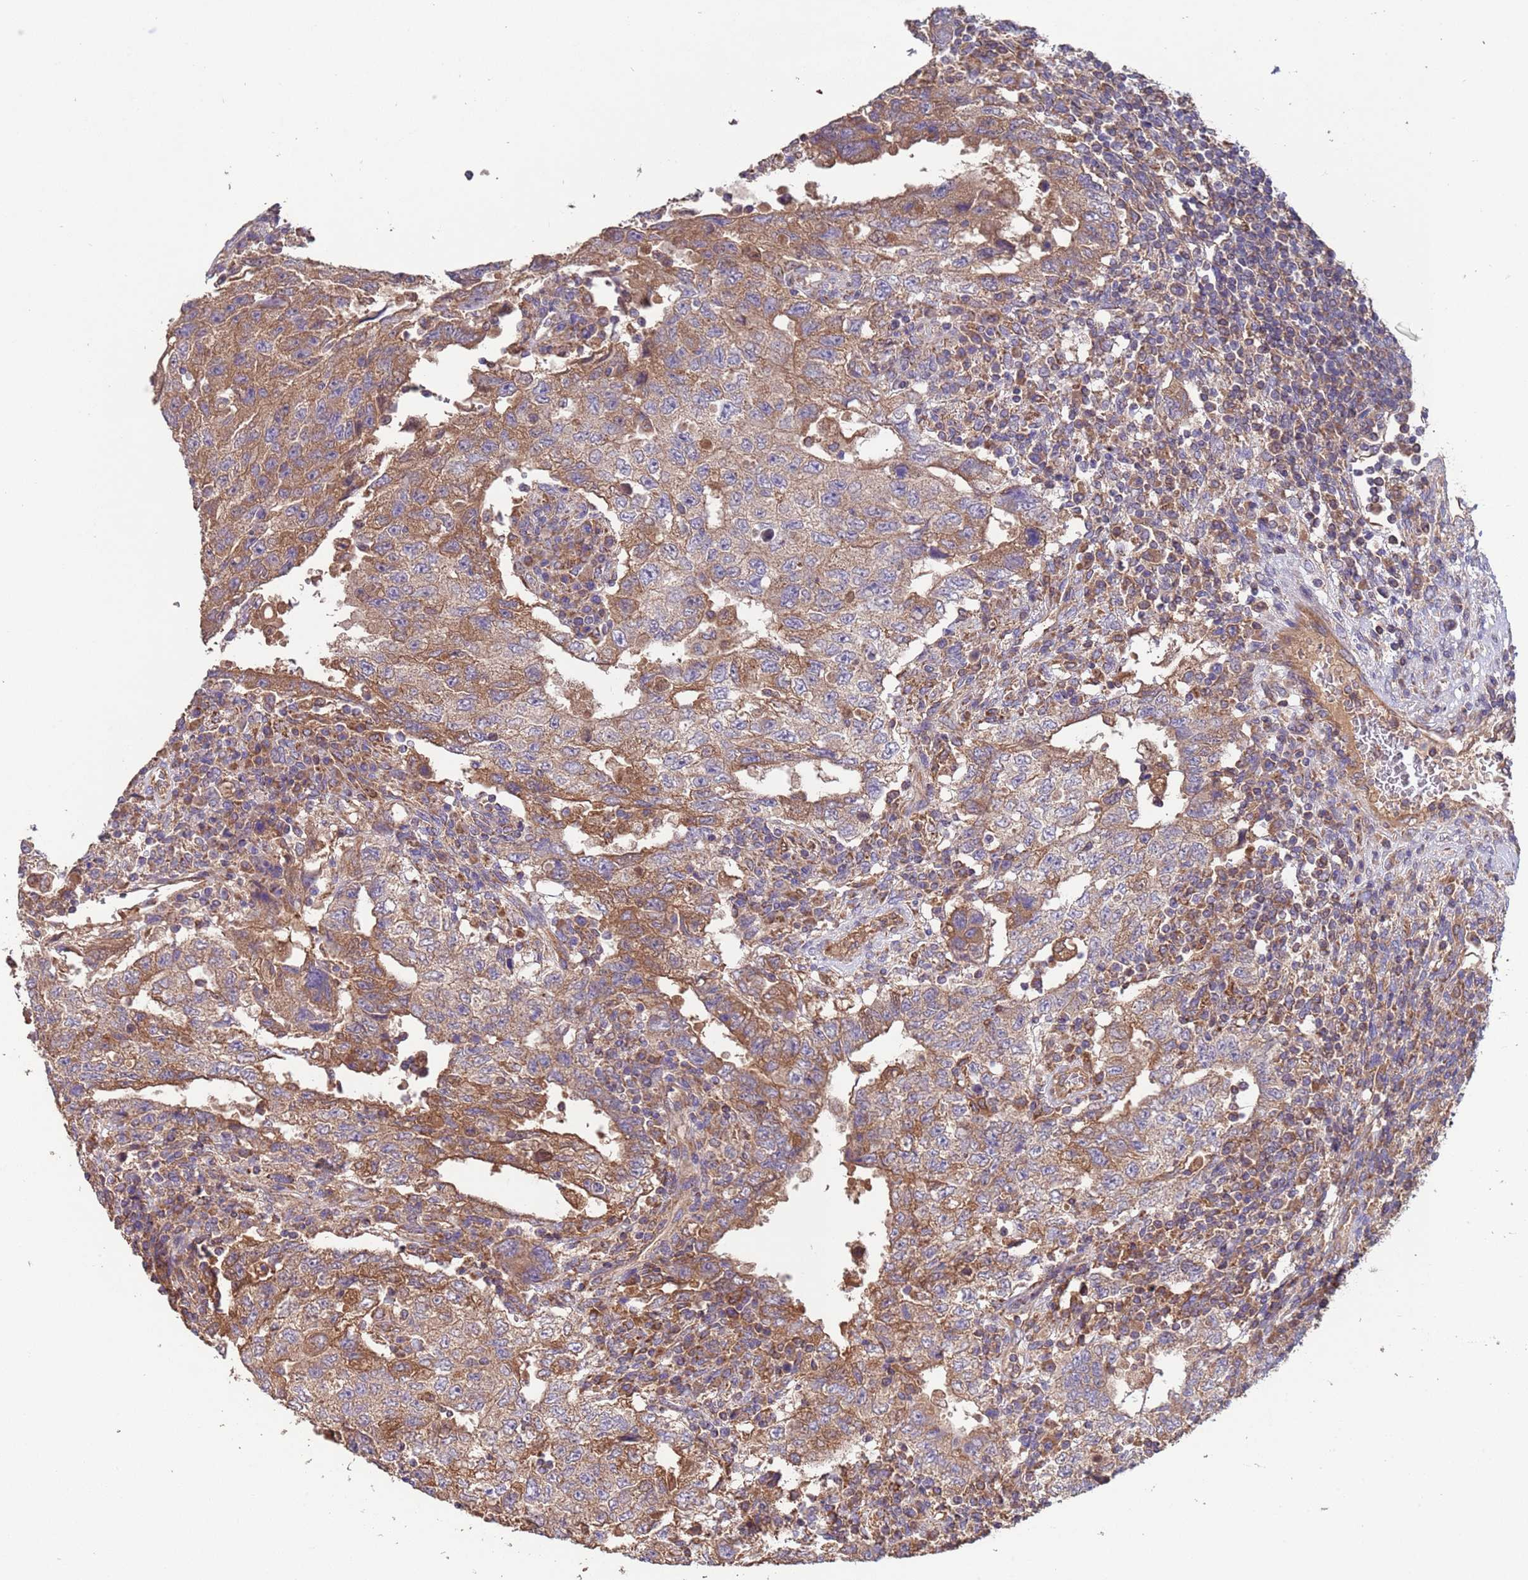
{"staining": {"intensity": "moderate", "quantity": "<25%", "location": "cytoplasmic/membranous"}, "tissue": "testis cancer", "cell_type": "Tumor cells", "image_type": "cancer", "snomed": [{"axis": "morphology", "description": "Carcinoma, Embryonal, NOS"}, {"axis": "topography", "description": "Testis"}], "caption": "Protein analysis of embryonal carcinoma (testis) tissue shows moderate cytoplasmic/membranous staining in about <25% of tumor cells.", "gene": "EEF1AKMT1", "patient": {"sex": "male", "age": 26}}